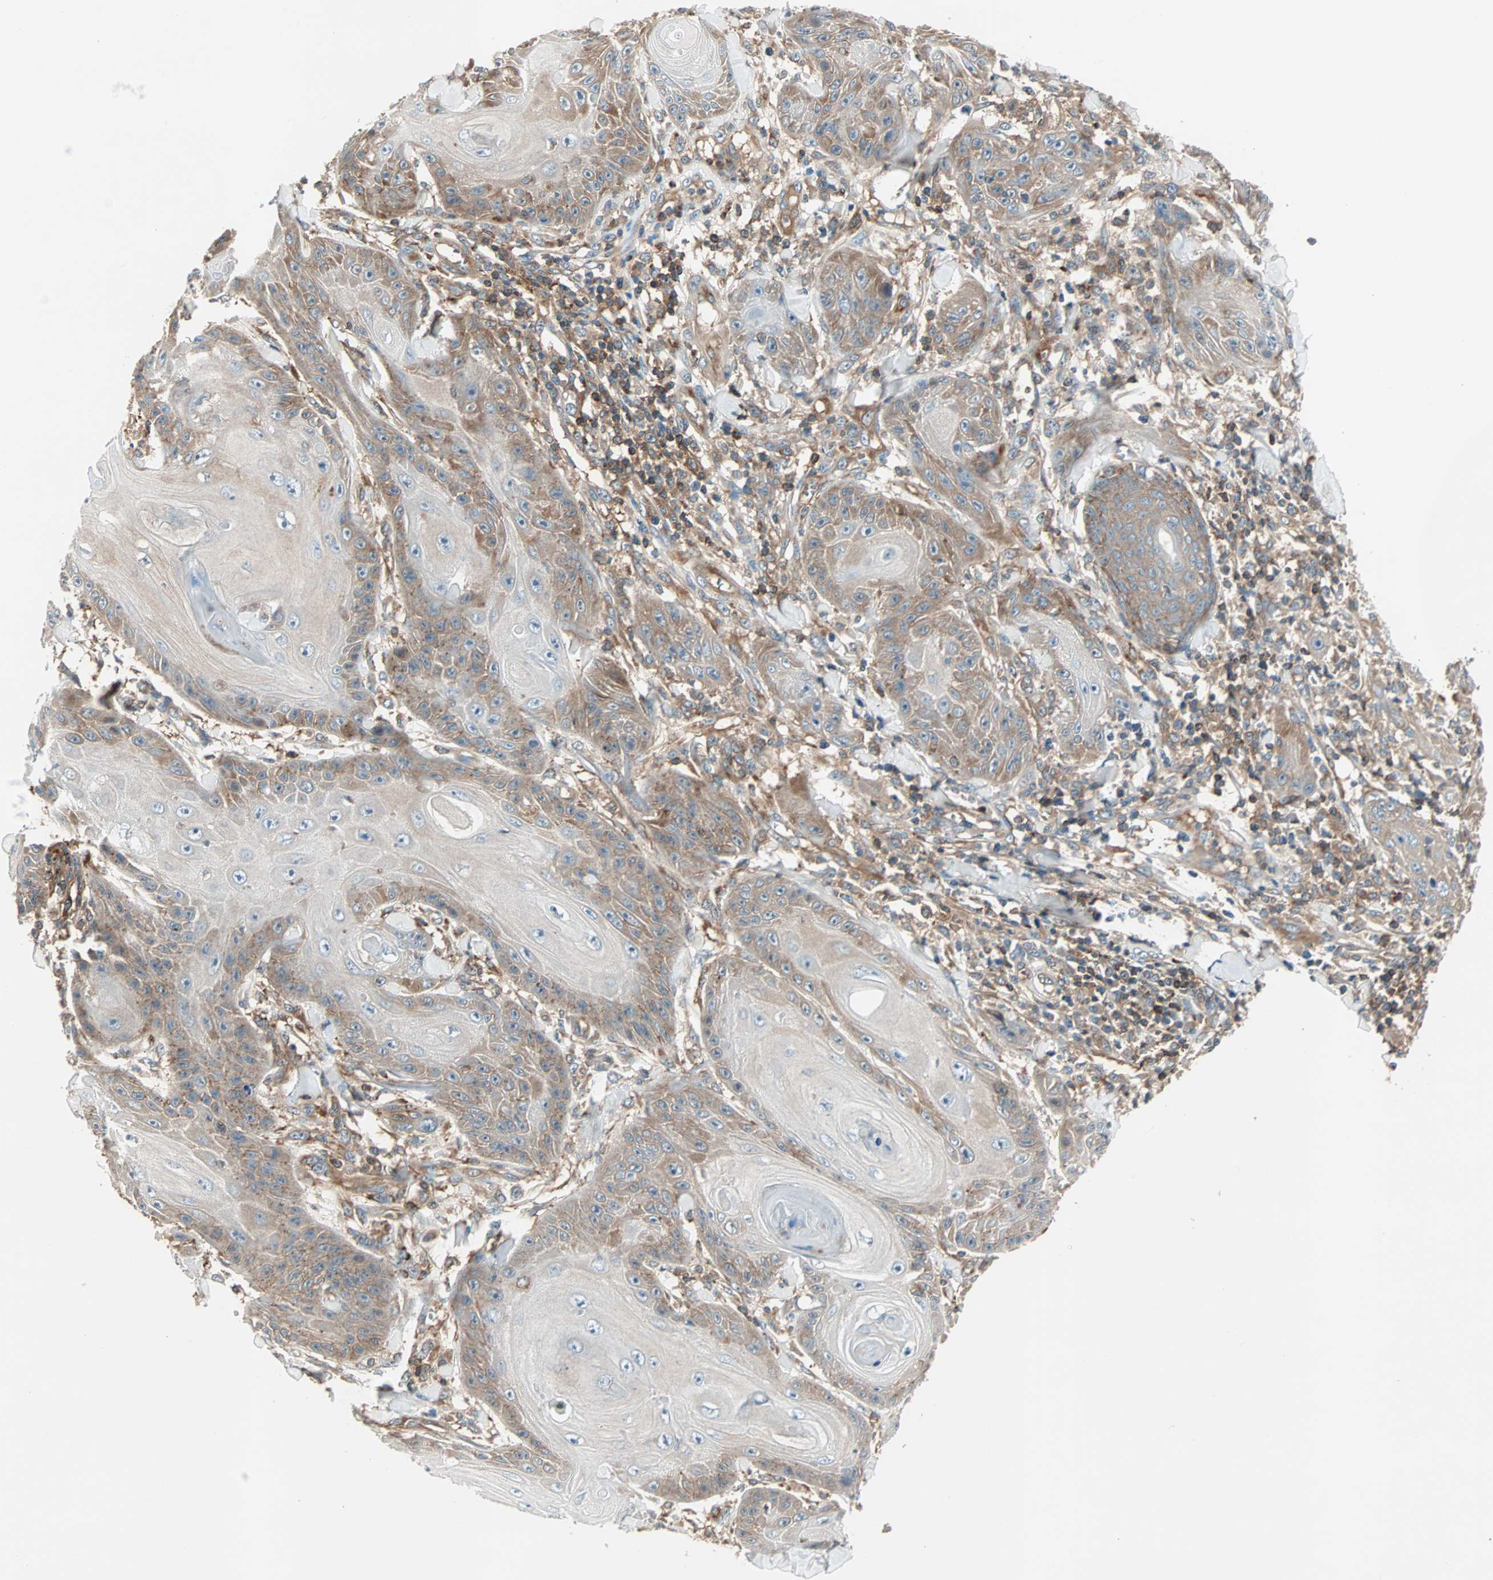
{"staining": {"intensity": "moderate", "quantity": ">75%", "location": "cytoplasmic/membranous"}, "tissue": "skin cancer", "cell_type": "Tumor cells", "image_type": "cancer", "snomed": [{"axis": "morphology", "description": "Squamous cell carcinoma, NOS"}, {"axis": "topography", "description": "Skin"}], "caption": "This image demonstrates skin cancer stained with immunohistochemistry to label a protein in brown. The cytoplasmic/membranous of tumor cells show moderate positivity for the protein. Nuclei are counter-stained blue.", "gene": "TEC", "patient": {"sex": "female", "age": 78}}